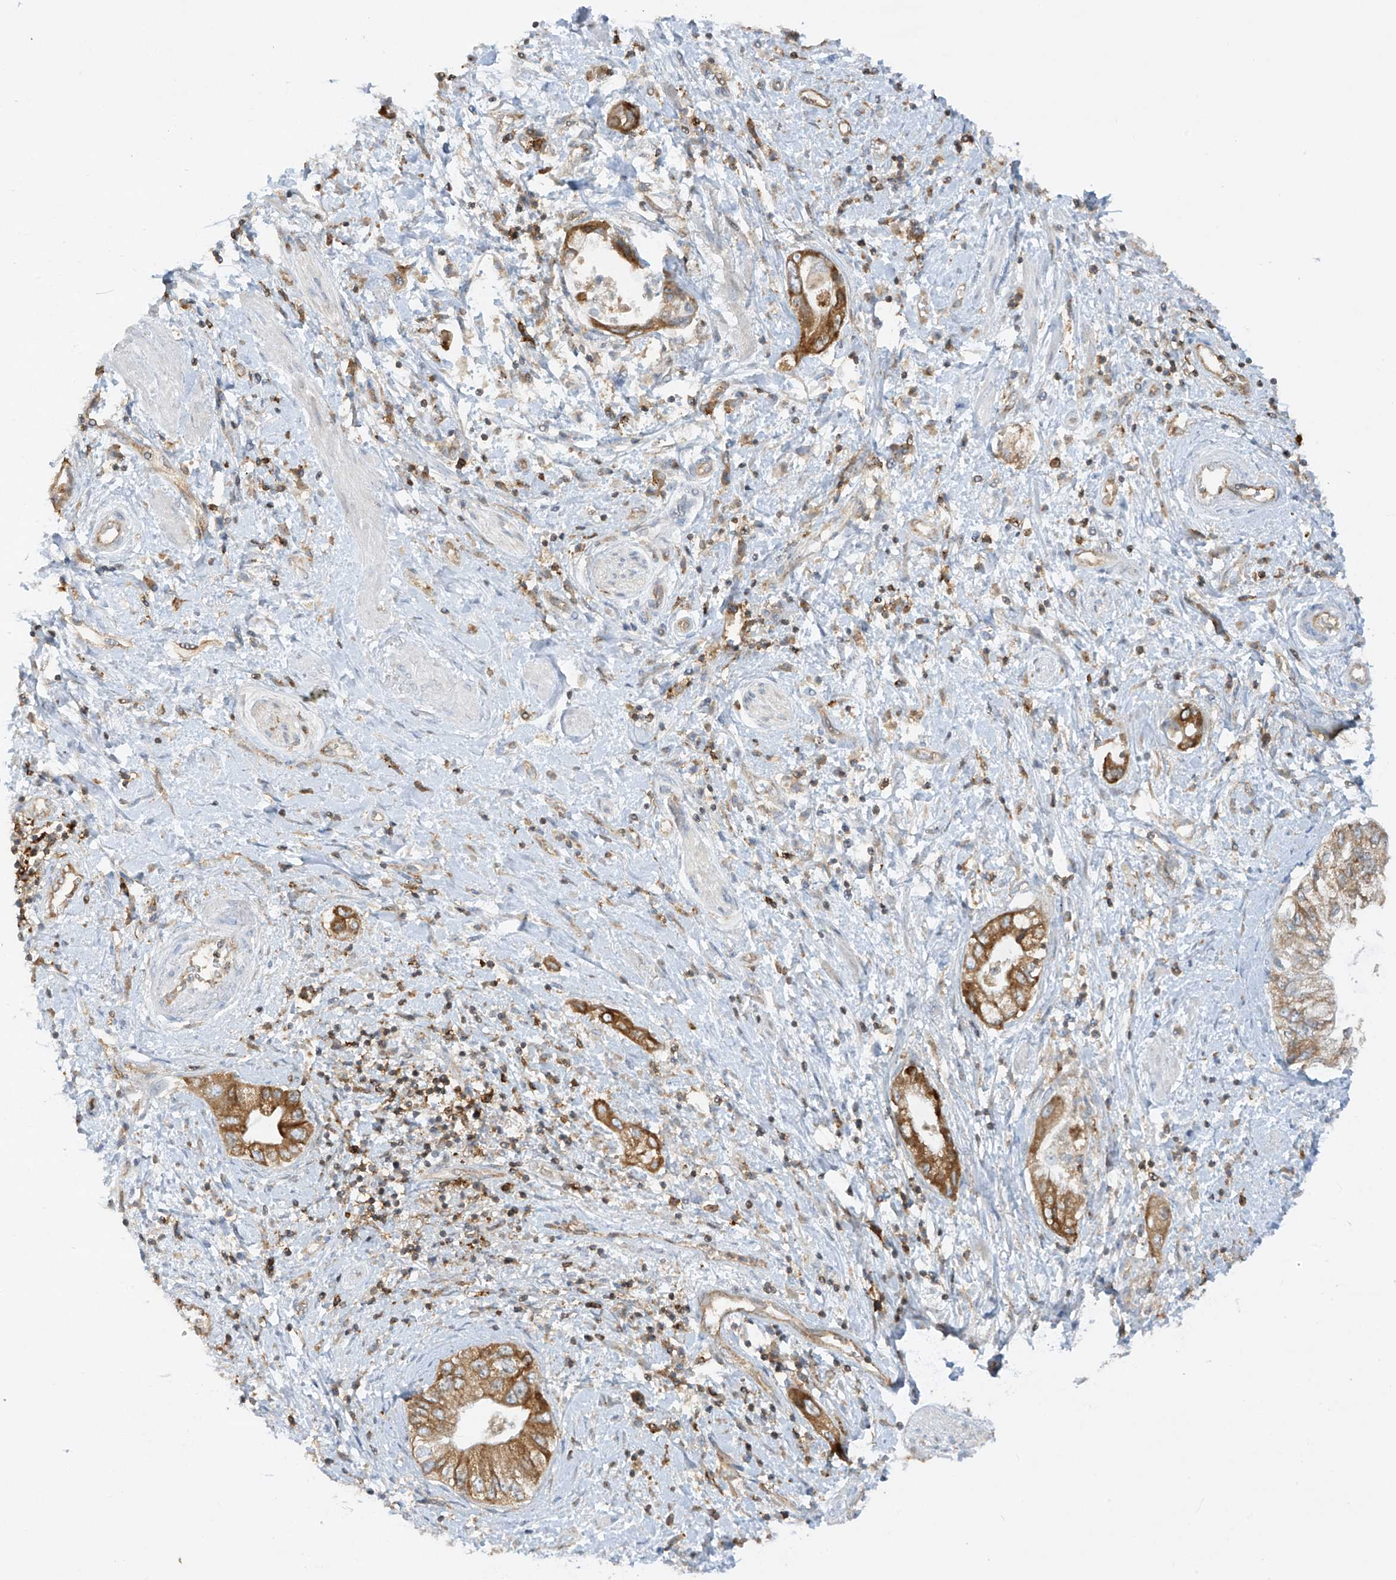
{"staining": {"intensity": "strong", "quantity": ">75%", "location": "cytoplasmic/membranous"}, "tissue": "pancreatic cancer", "cell_type": "Tumor cells", "image_type": "cancer", "snomed": [{"axis": "morphology", "description": "Adenocarcinoma, NOS"}, {"axis": "topography", "description": "Pancreas"}], "caption": "This is a micrograph of IHC staining of pancreatic adenocarcinoma, which shows strong expression in the cytoplasmic/membranous of tumor cells.", "gene": "HLA-E", "patient": {"sex": "female", "age": 73}}